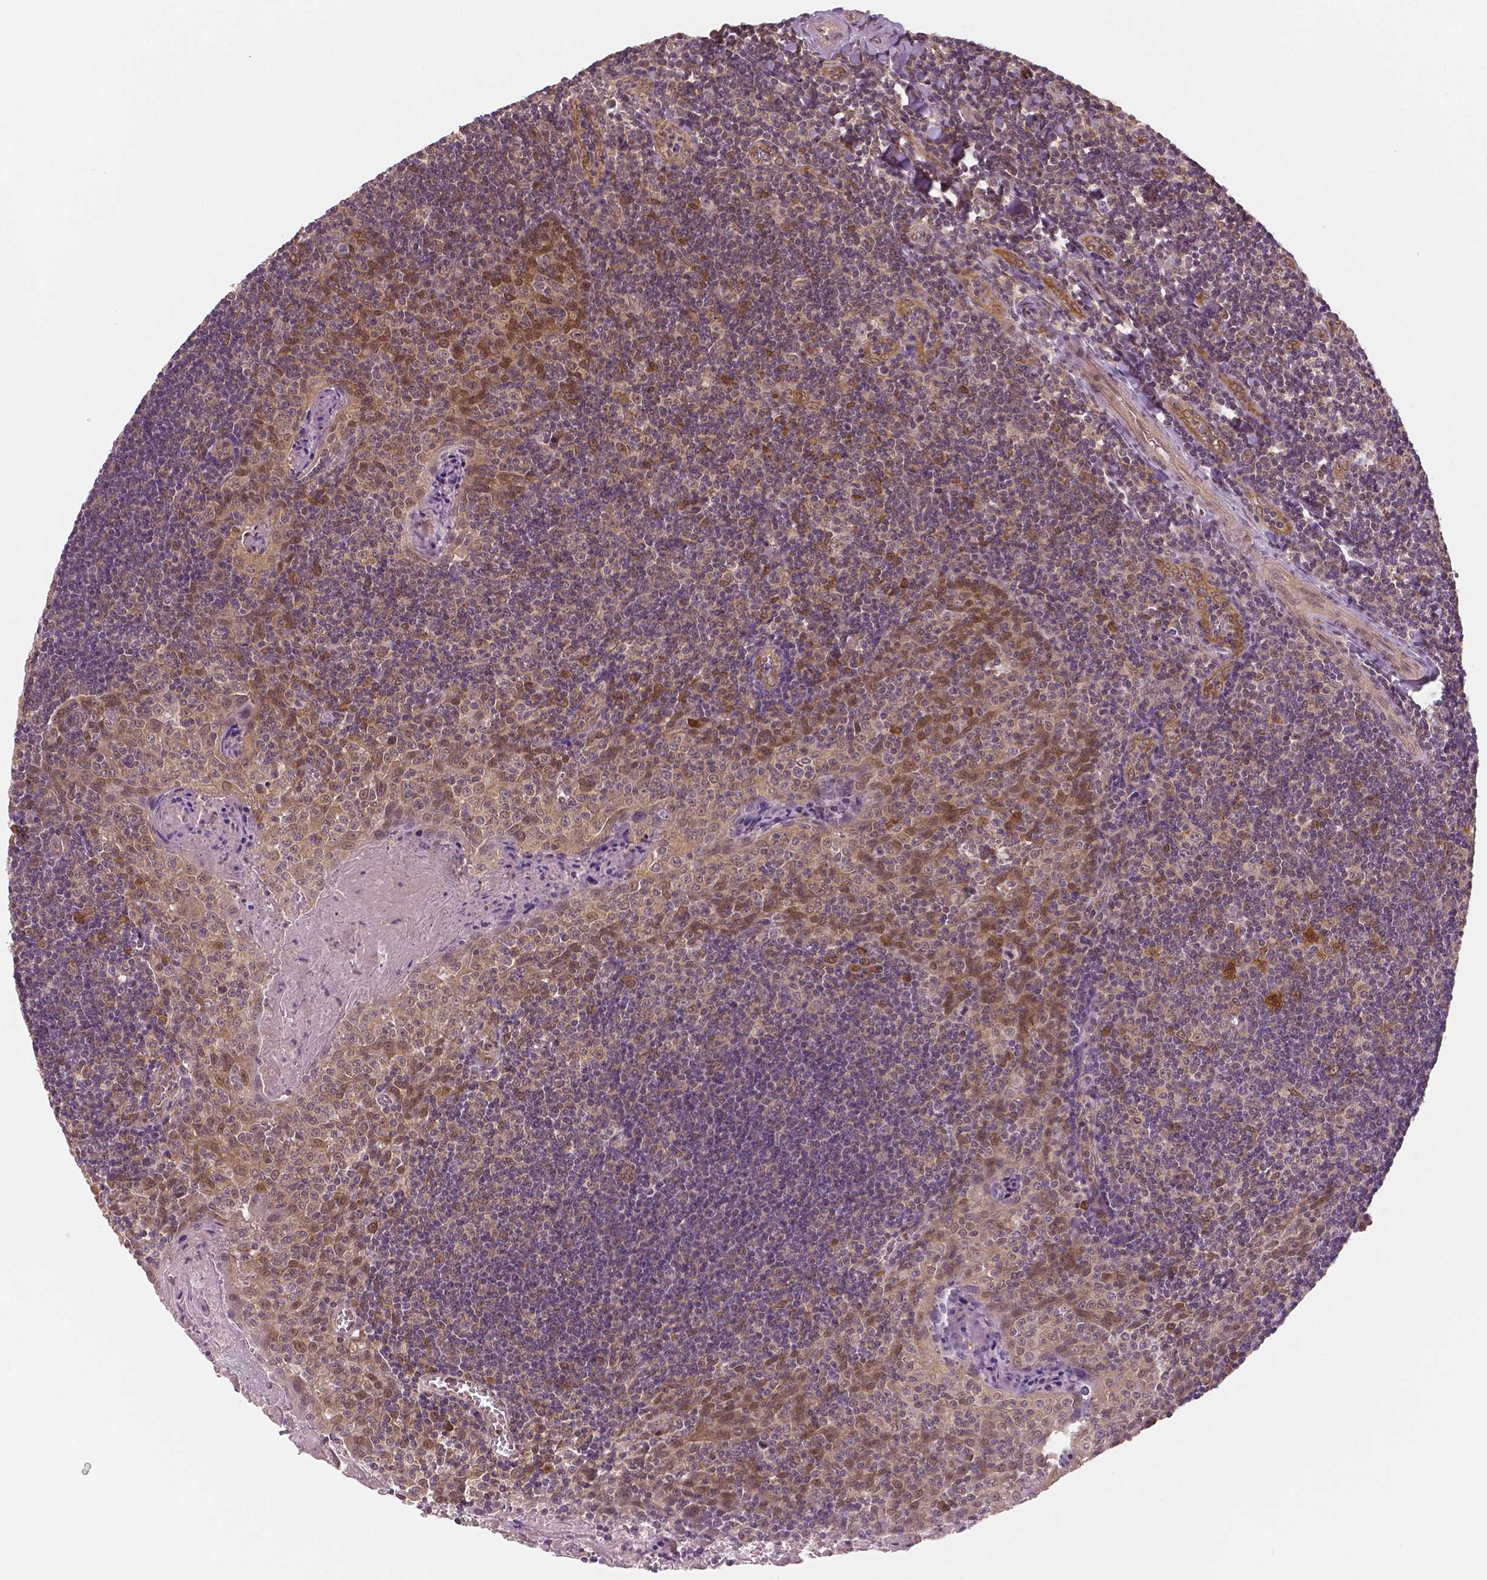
{"staining": {"intensity": "moderate", "quantity": ">75%", "location": "cytoplasmic/membranous"}, "tissue": "tonsil", "cell_type": "Germinal center cells", "image_type": "normal", "snomed": [{"axis": "morphology", "description": "Normal tissue, NOS"}, {"axis": "morphology", "description": "Inflammation, NOS"}, {"axis": "topography", "description": "Tonsil"}], "caption": "High-power microscopy captured an IHC histopathology image of unremarkable tonsil, revealing moderate cytoplasmic/membranous expression in about >75% of germinal center cells. The protein of interest is stained brown, and the nuclei are stained in blue (DAB (3,3'-diaminobenzidine) IHC with brightfield microscopy, high magnification).", "gene": "STAT3", "patient": {"sex": "female", "age": 31}}